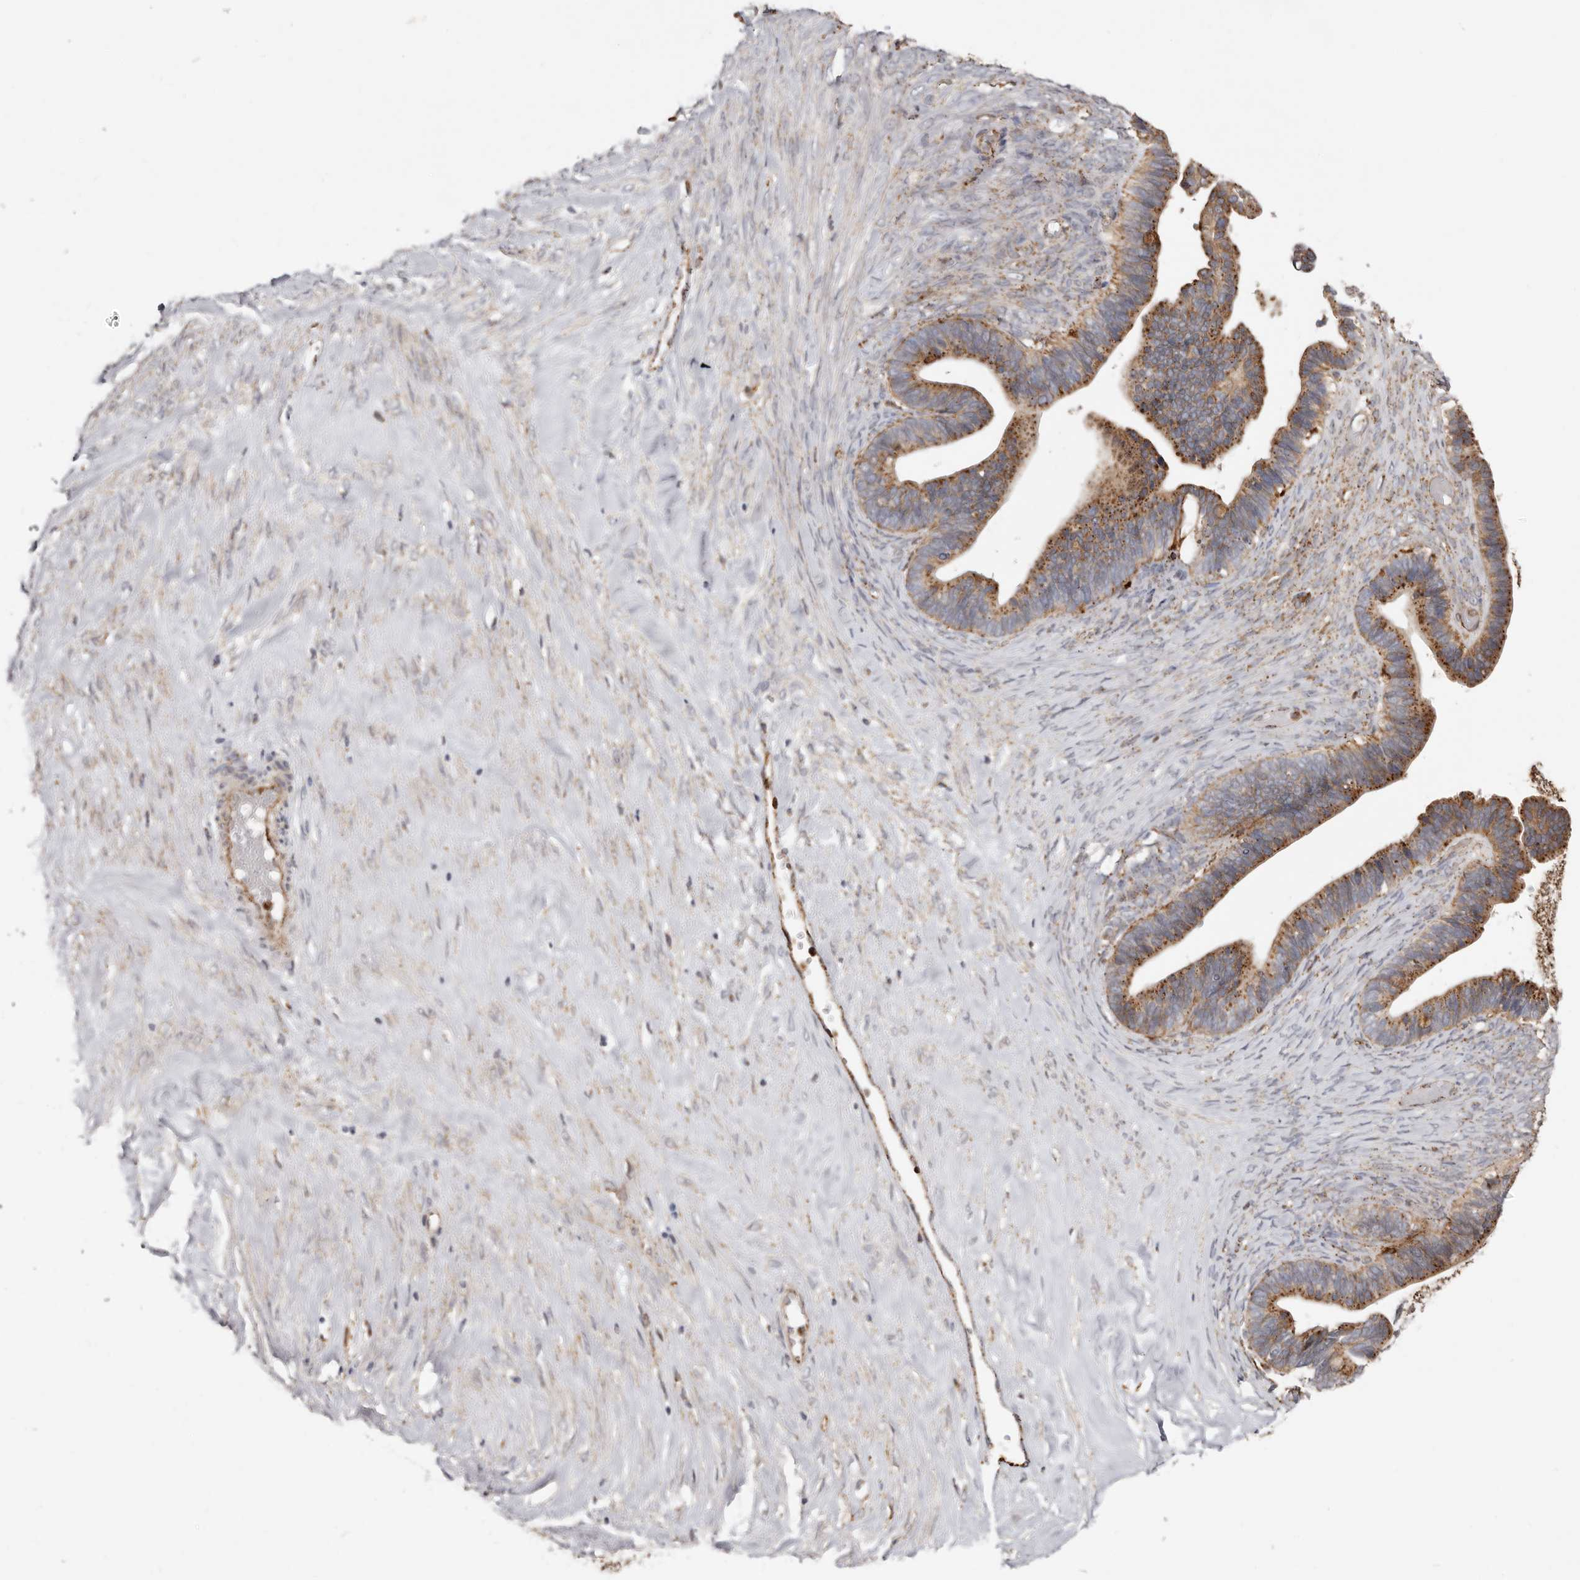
{"staining": {"intensity": "moderate", "quantity": ">75%", "location": "cytoplasmic/membranous"}, "tissue": "ovarian cancer", "cell_type": "Tumor cells", "image_type": "cancer", "snomed": [{"axis": "morphology", "description": "Cystadenocarcinoma, serous, NOS"}, {"axis": "topography", "description": "Ovary"}], "caption": "A high-resolution histopathology image shows IHC staining of ovarian cancer, which reveals moderate cytoplasmic/membranous expression in approximately >75% of tumor cells.", "gene": "GRN", "patient": {"sex": "female", "age": 56}}